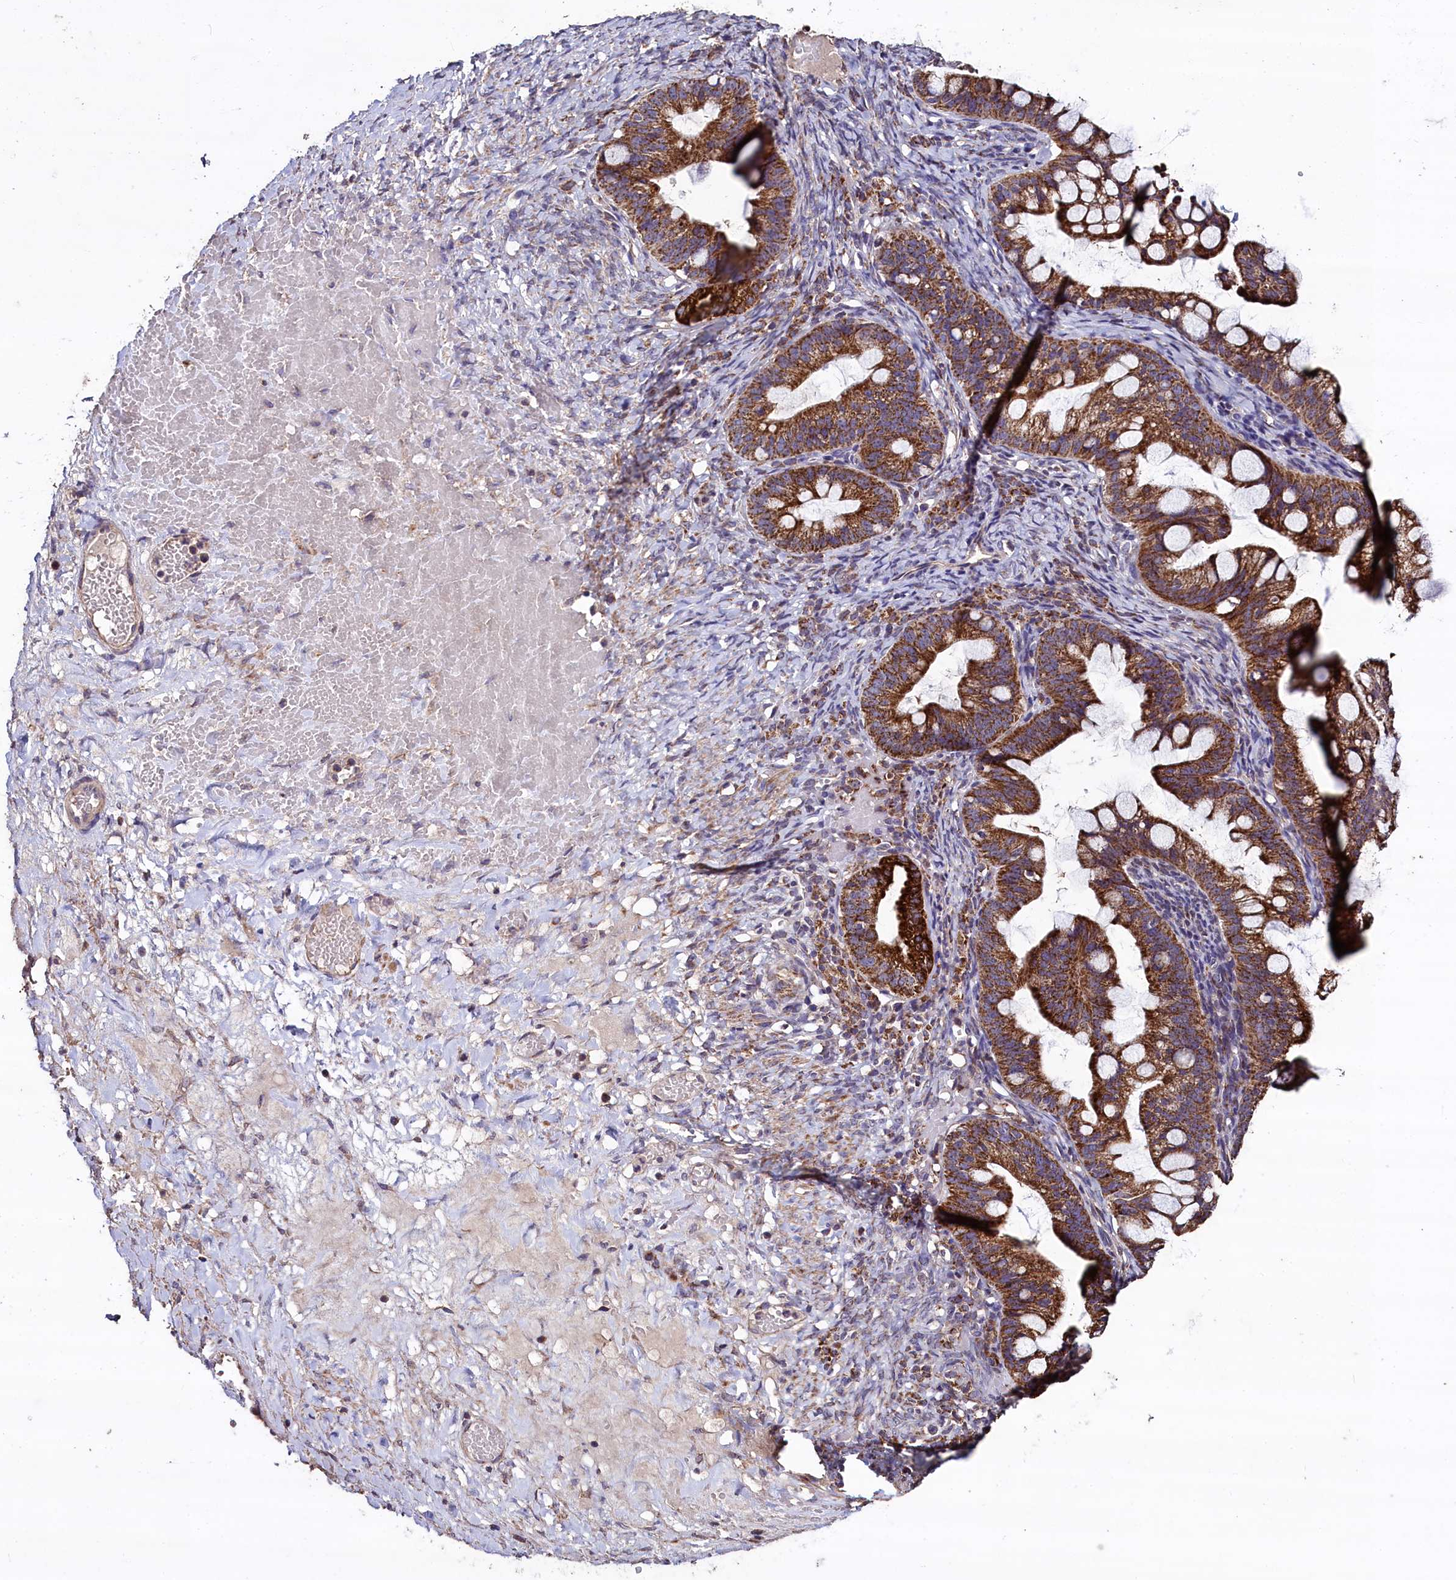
{"staining": {"intensity": "strong", "quantity": ">75%", "location": "cytoplasmic/membranous"}, "tissue": "ovarian cancer", "cell_type": "Tumor cells", "image_type": "cancer", "snomed": [{"axis": "morphology", "description": "Cystadenocarcinoma, mucinous, NOS"}, {"axis": "topography", "description": "Ovary"}], "caption": "An immunohistochemistry (IHC) photomicrograph of neoplastic tissue is shown. Protein staining in brown labels strong cytoplasmic/membranous positivity in ovarian cancer within tumor cells. The protein of interest is shown in brown color, while the nuclei are stained blue.", "gene": "COQ9", "patient": {"sex": "female", "age": 73}}